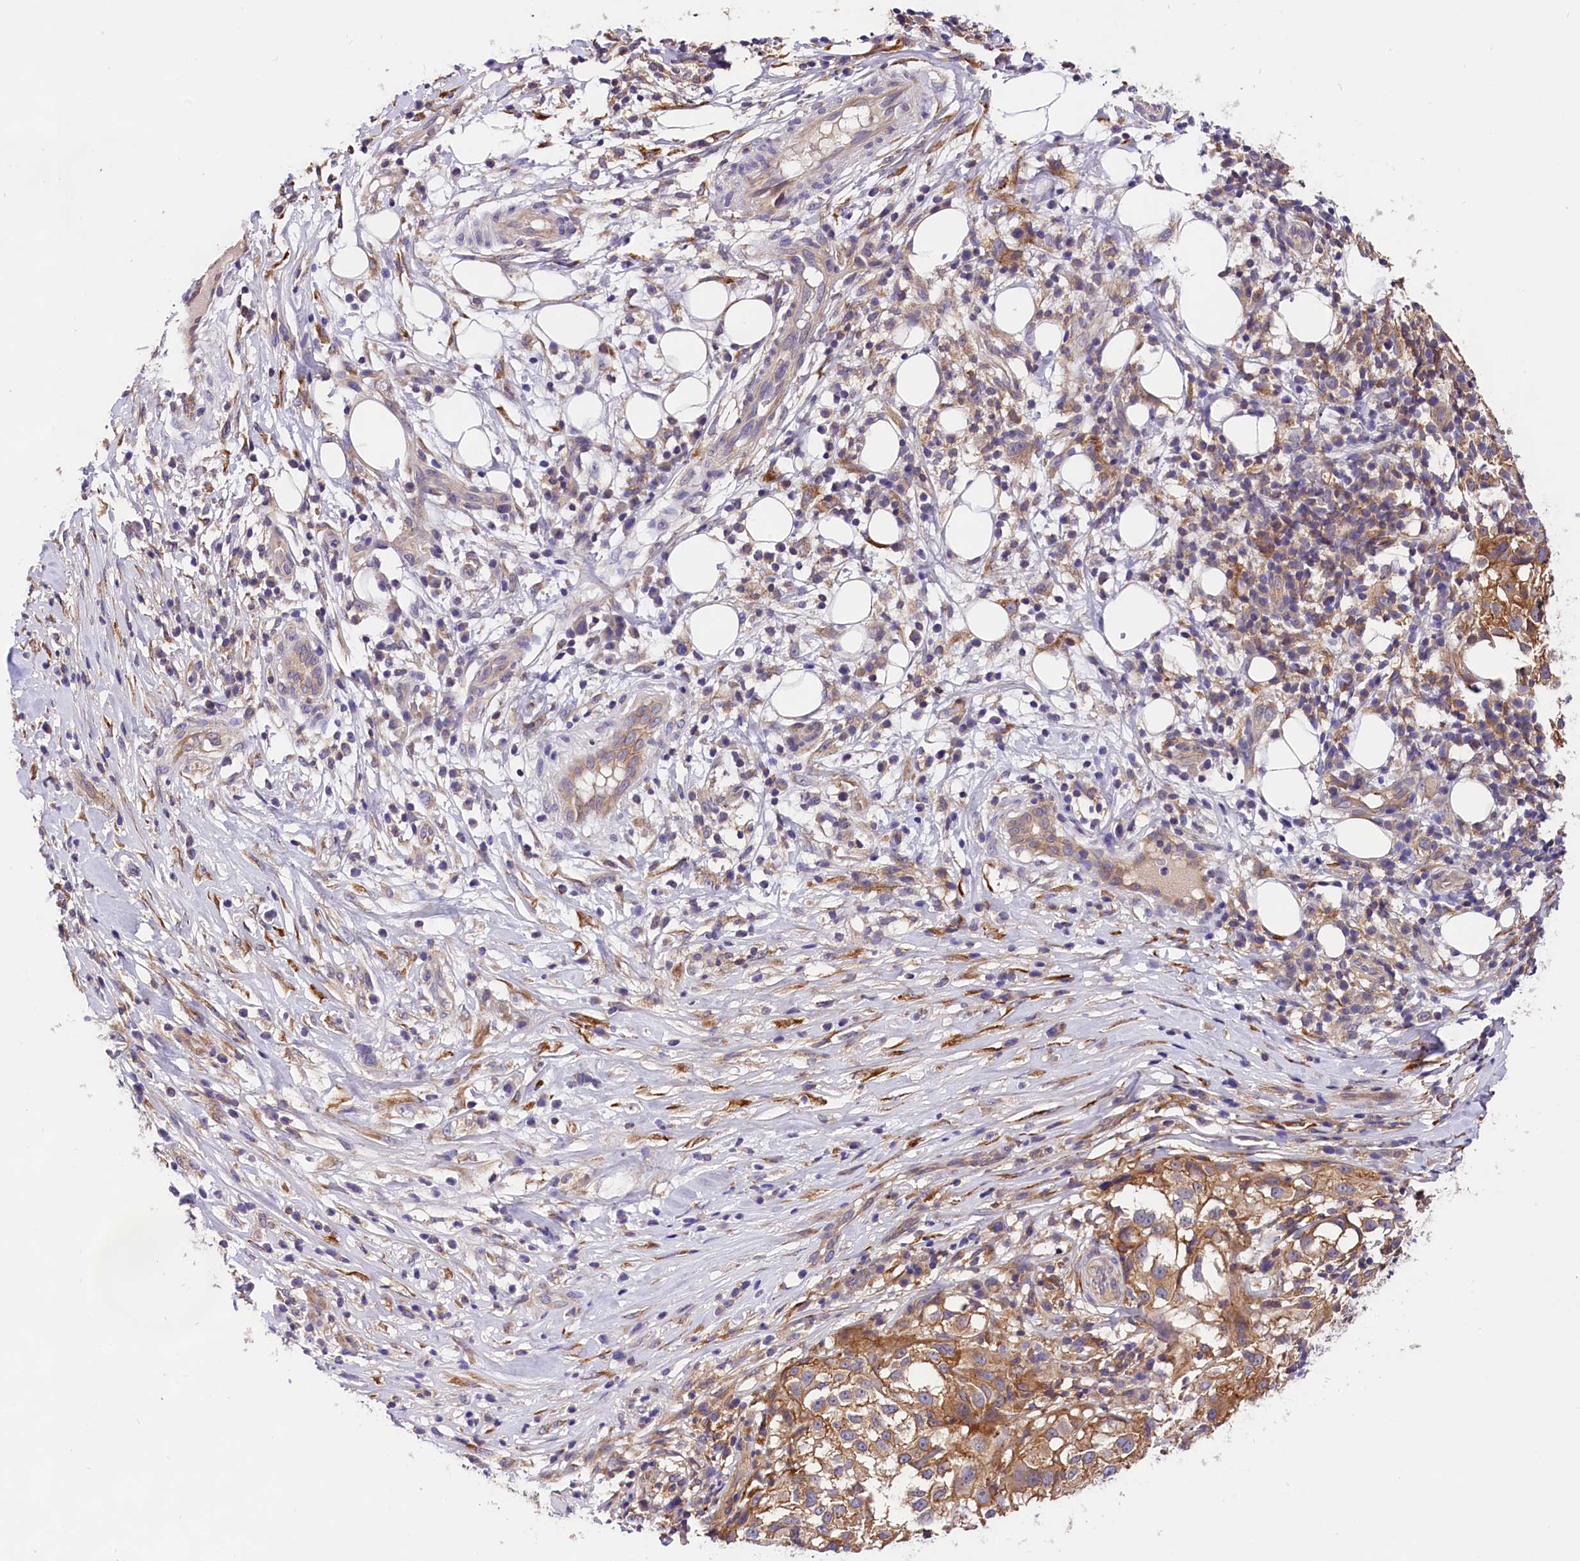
{"staining": {"intensity": "moderate", "quantity": ">75%", "location": "cytoplasmic/membranous"}, "tissue": "melanoma", "cell_type": "Tumor cells", "image_type": "cancer", "snomed": [{"axis": "morphology", "description": "Necrosis, NOS"}, {"axis": "morphology", "description": "Malignant melanoma, NOS"}, {"axis": "topography", "description": "Skin"}], "caption": "Tumor cells show medium levels of moderate cytoplasmic/membranous expression in about >75% of cells in human malignant melanoma.", "gene": "OAS3", "patient": {"sex": "female", "age": 87}}